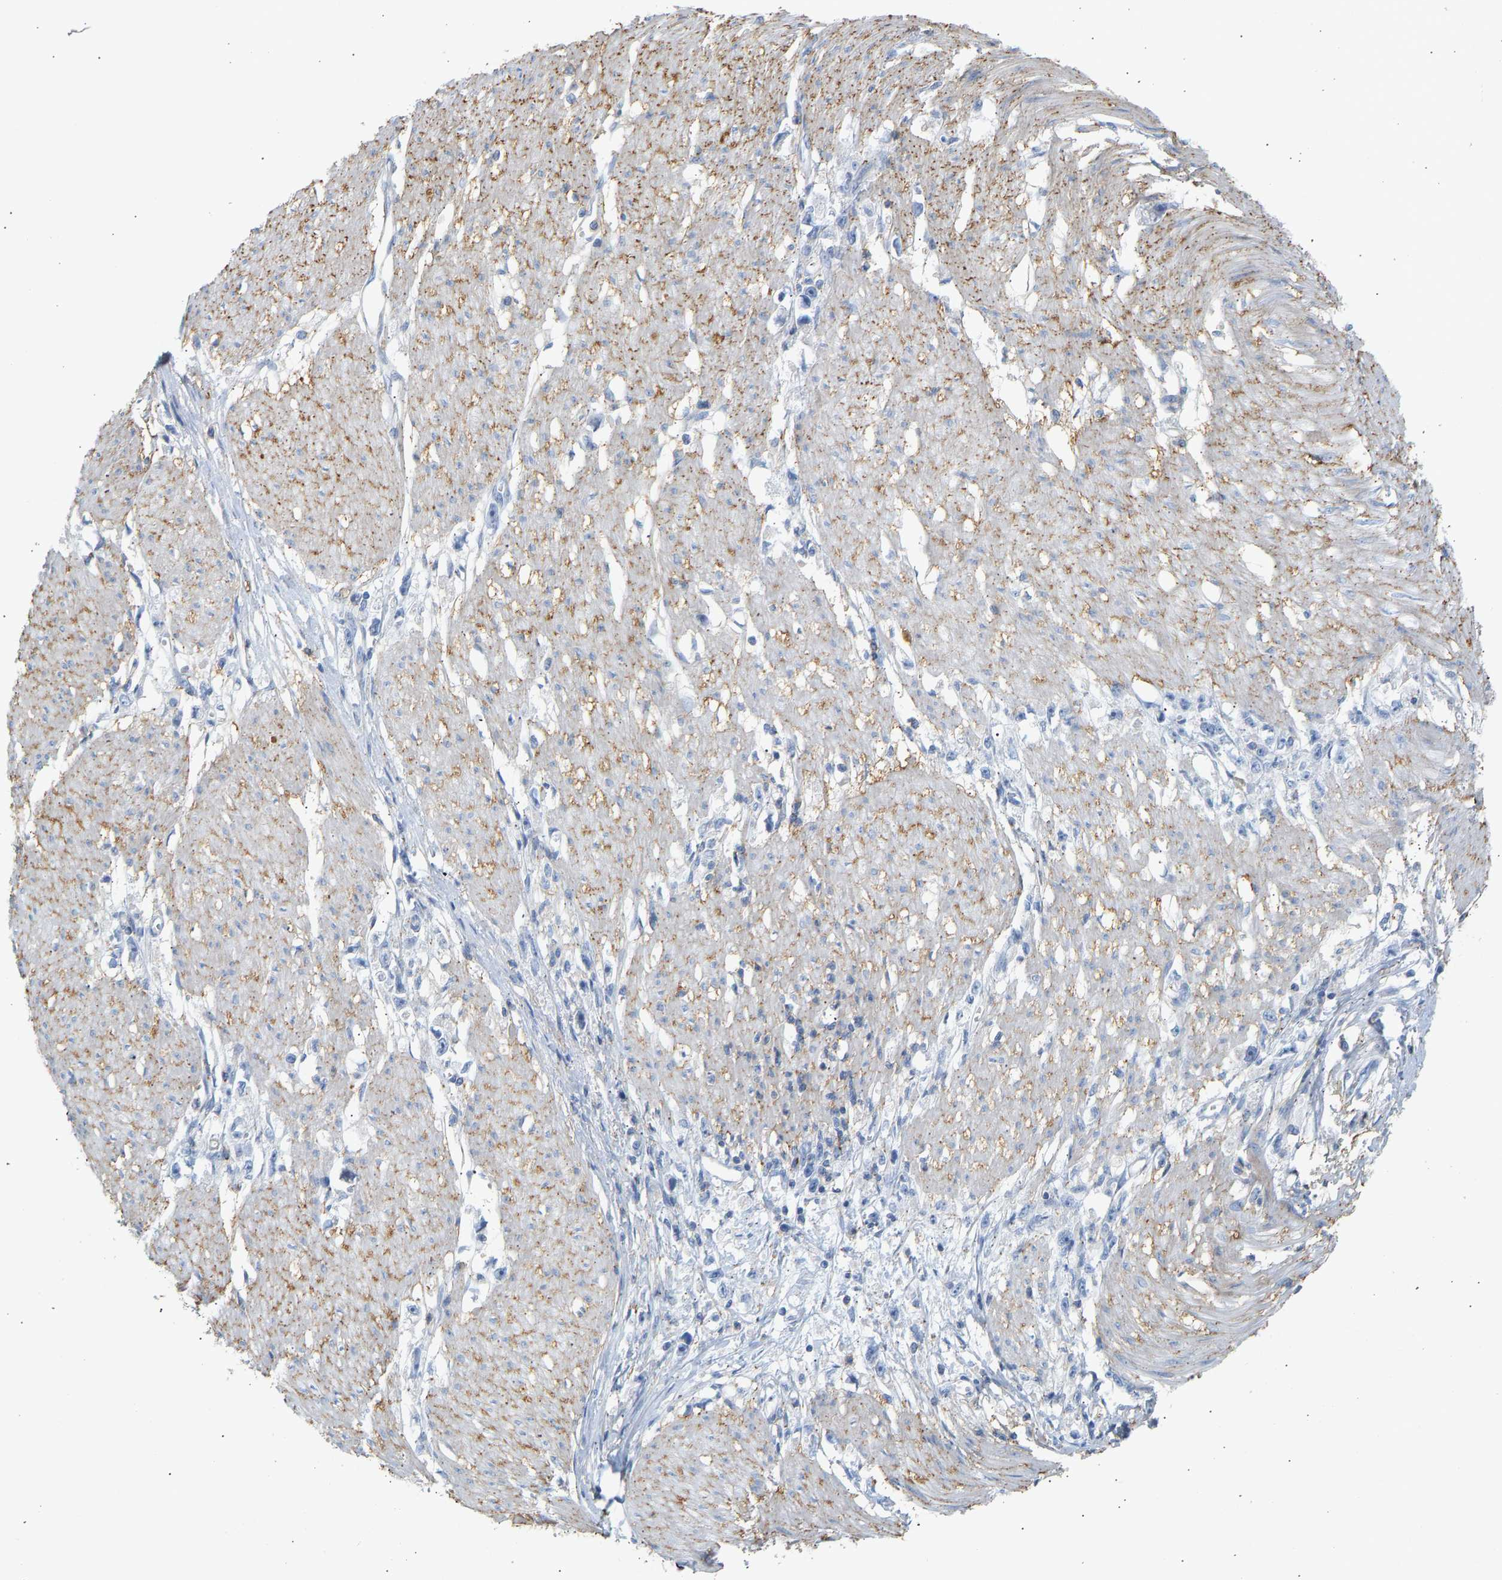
{"staining": {"intensity": "negative", "quantity": "none", "location": "none"}, "tissue": "stomach cancer", "cell_type": "Tumor cells", "image_type": "cancer", "snomed": [{"axis": "morphology", "description": "Adenocarcinoma, NOS"}, {"axis": "topography", "description": "Stomach"}], "caption": "The IHC photomicrograph has no significant expression in tumor cells of adenocarcinoma (stomach) tissue.", "gene": "BVES", "patient": {"sex": "female", "age": 59}}